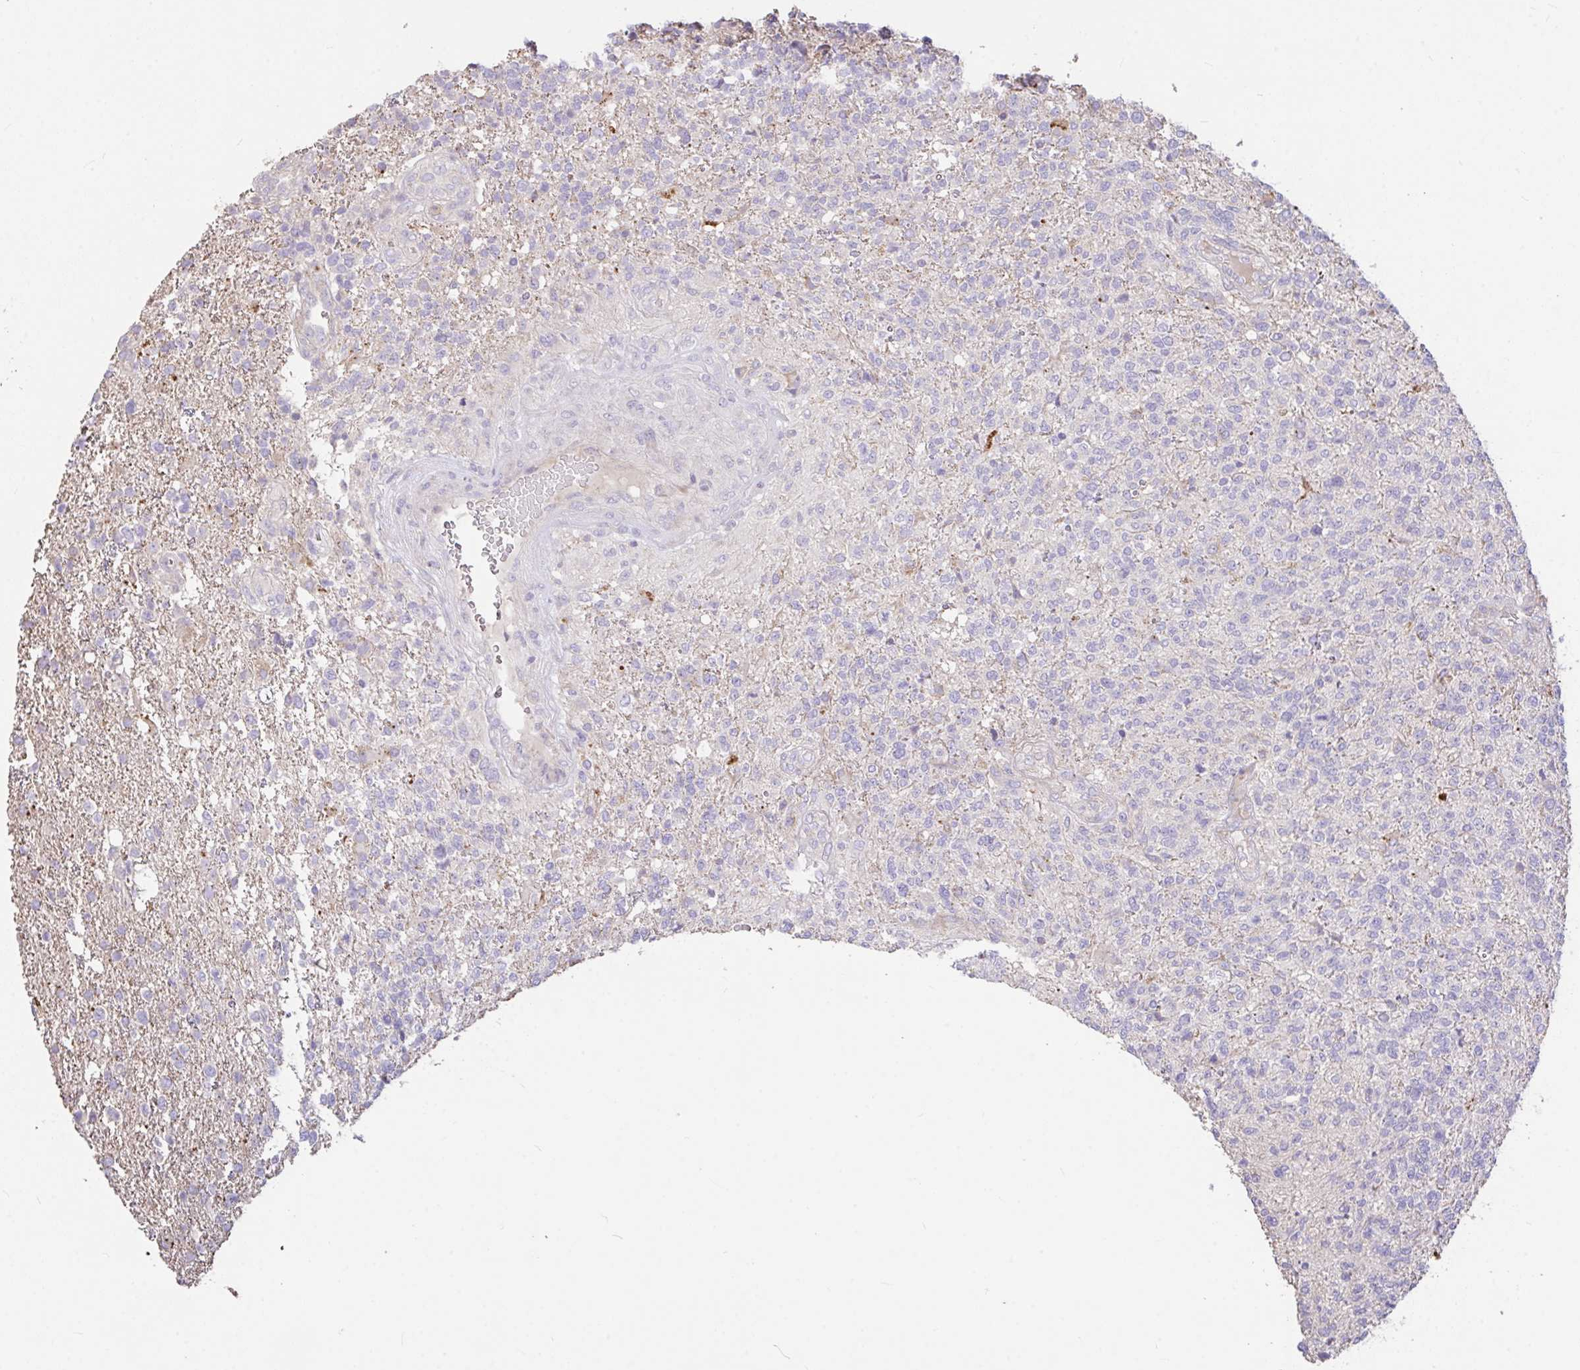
{"staining": {"intensity": "negative", "quantity": "none", "location": "none"}, "tissue": "glioma", "cell_type": "Tumor cells", "image_type": "cancer", "snomed": [{"axis": "morphology", "description": "Glioma, malignant, High grade"}, {"axis": "topography", "description": "Brain"}], "caption": "IHC photomicrograph of neoplastic tissue: human malignant glioma (high-grade) stained with DAB reveals no significant protein staining in tumor cells. (IHC, brightfield microscopy, high magnification).", "gene": "FCER1A", "patient": {"sex": "male", "age": 56}}